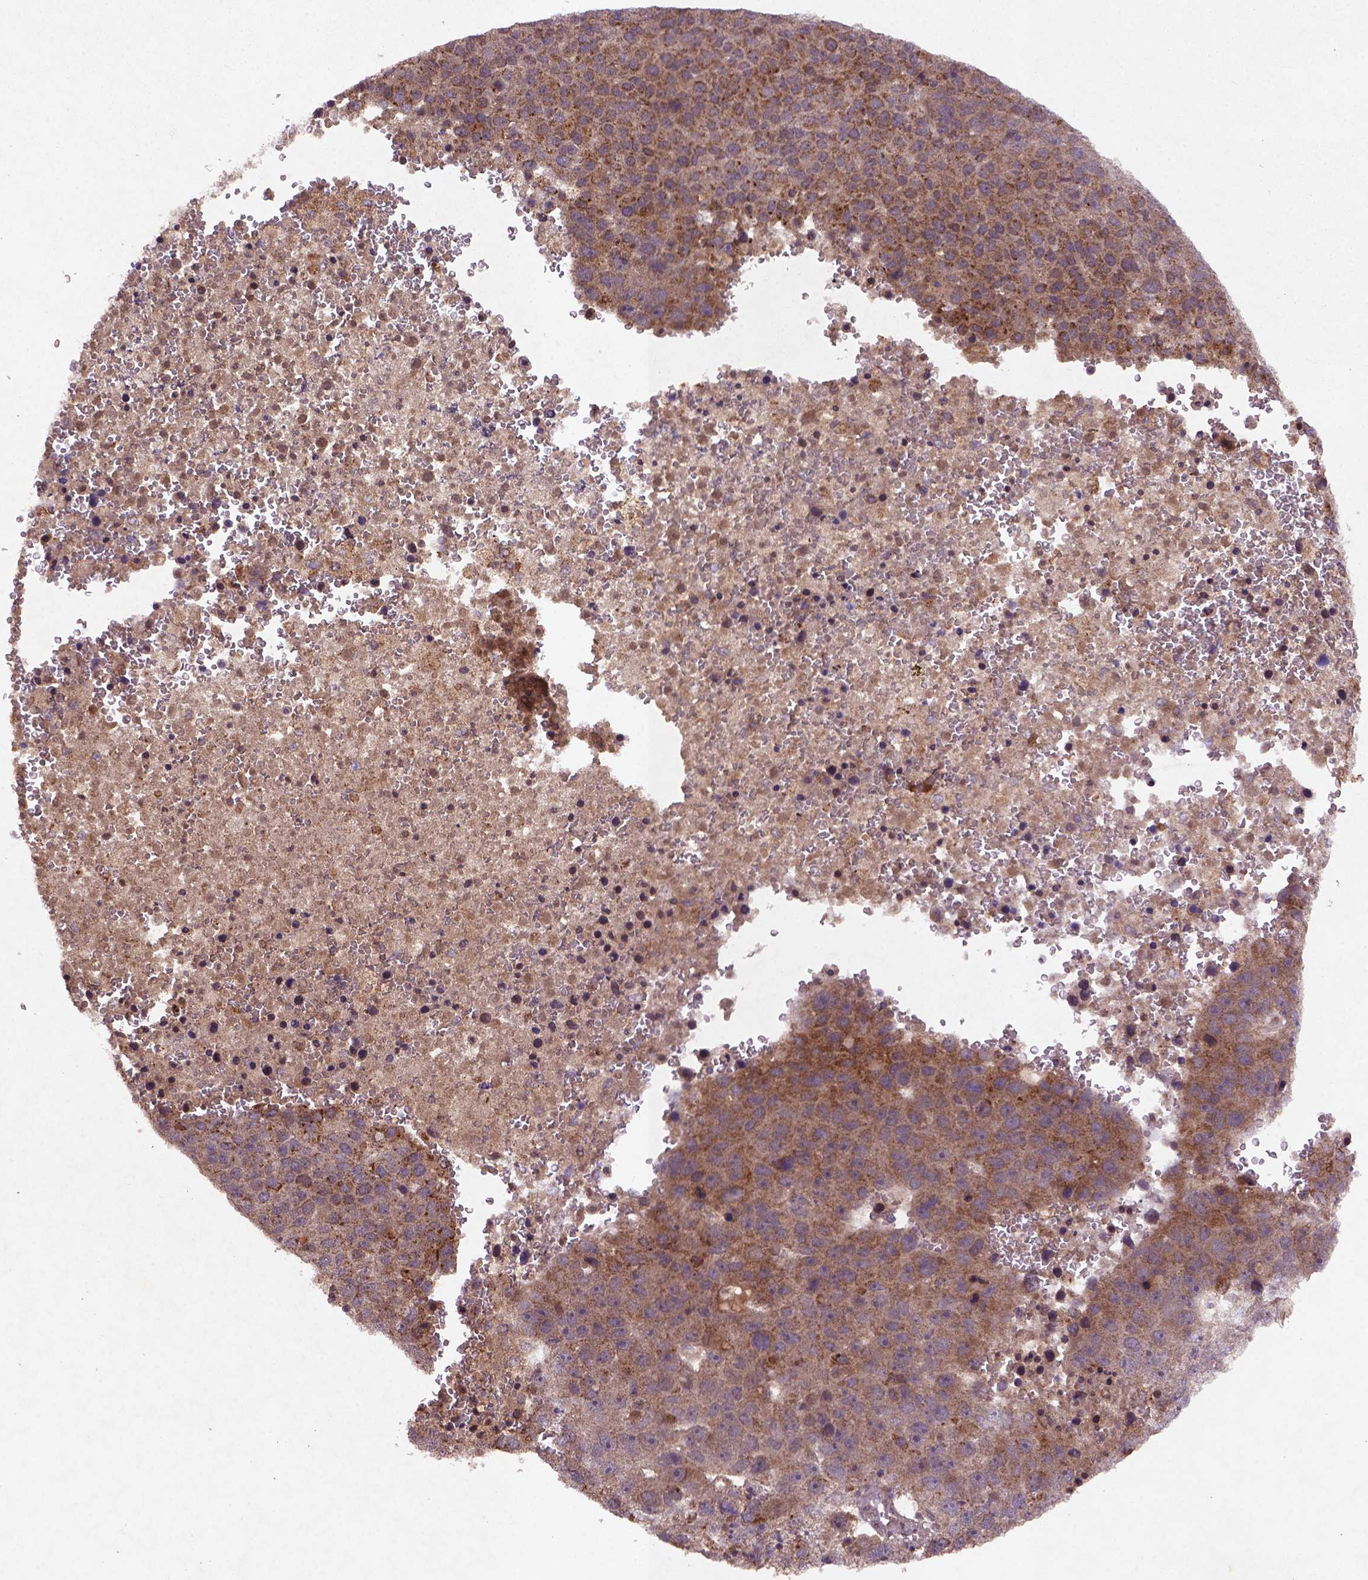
{"staining": {"intensity": "moderate", "quantity": "25%-75%", "location": "cytoplasmic/membranous"}, "tissue": "pancreatic cancer", "cell_type": "Tumor cells", "image_type": "cancer", "snomed": [{"axis": "morphology", "description": "Adenocarcinoma, NOS"}, {"axis": "topography", "description": "Pancreas"}], "caption": "A medium amount of moderate cytoplasmic/membranous positivity is seen in approximately 25%-75% of tumor cells in adenocarcinoma (pancreatic) tissue.", "gene": "NIPAL2", "patient": {"sex": "female", "age": 61}}